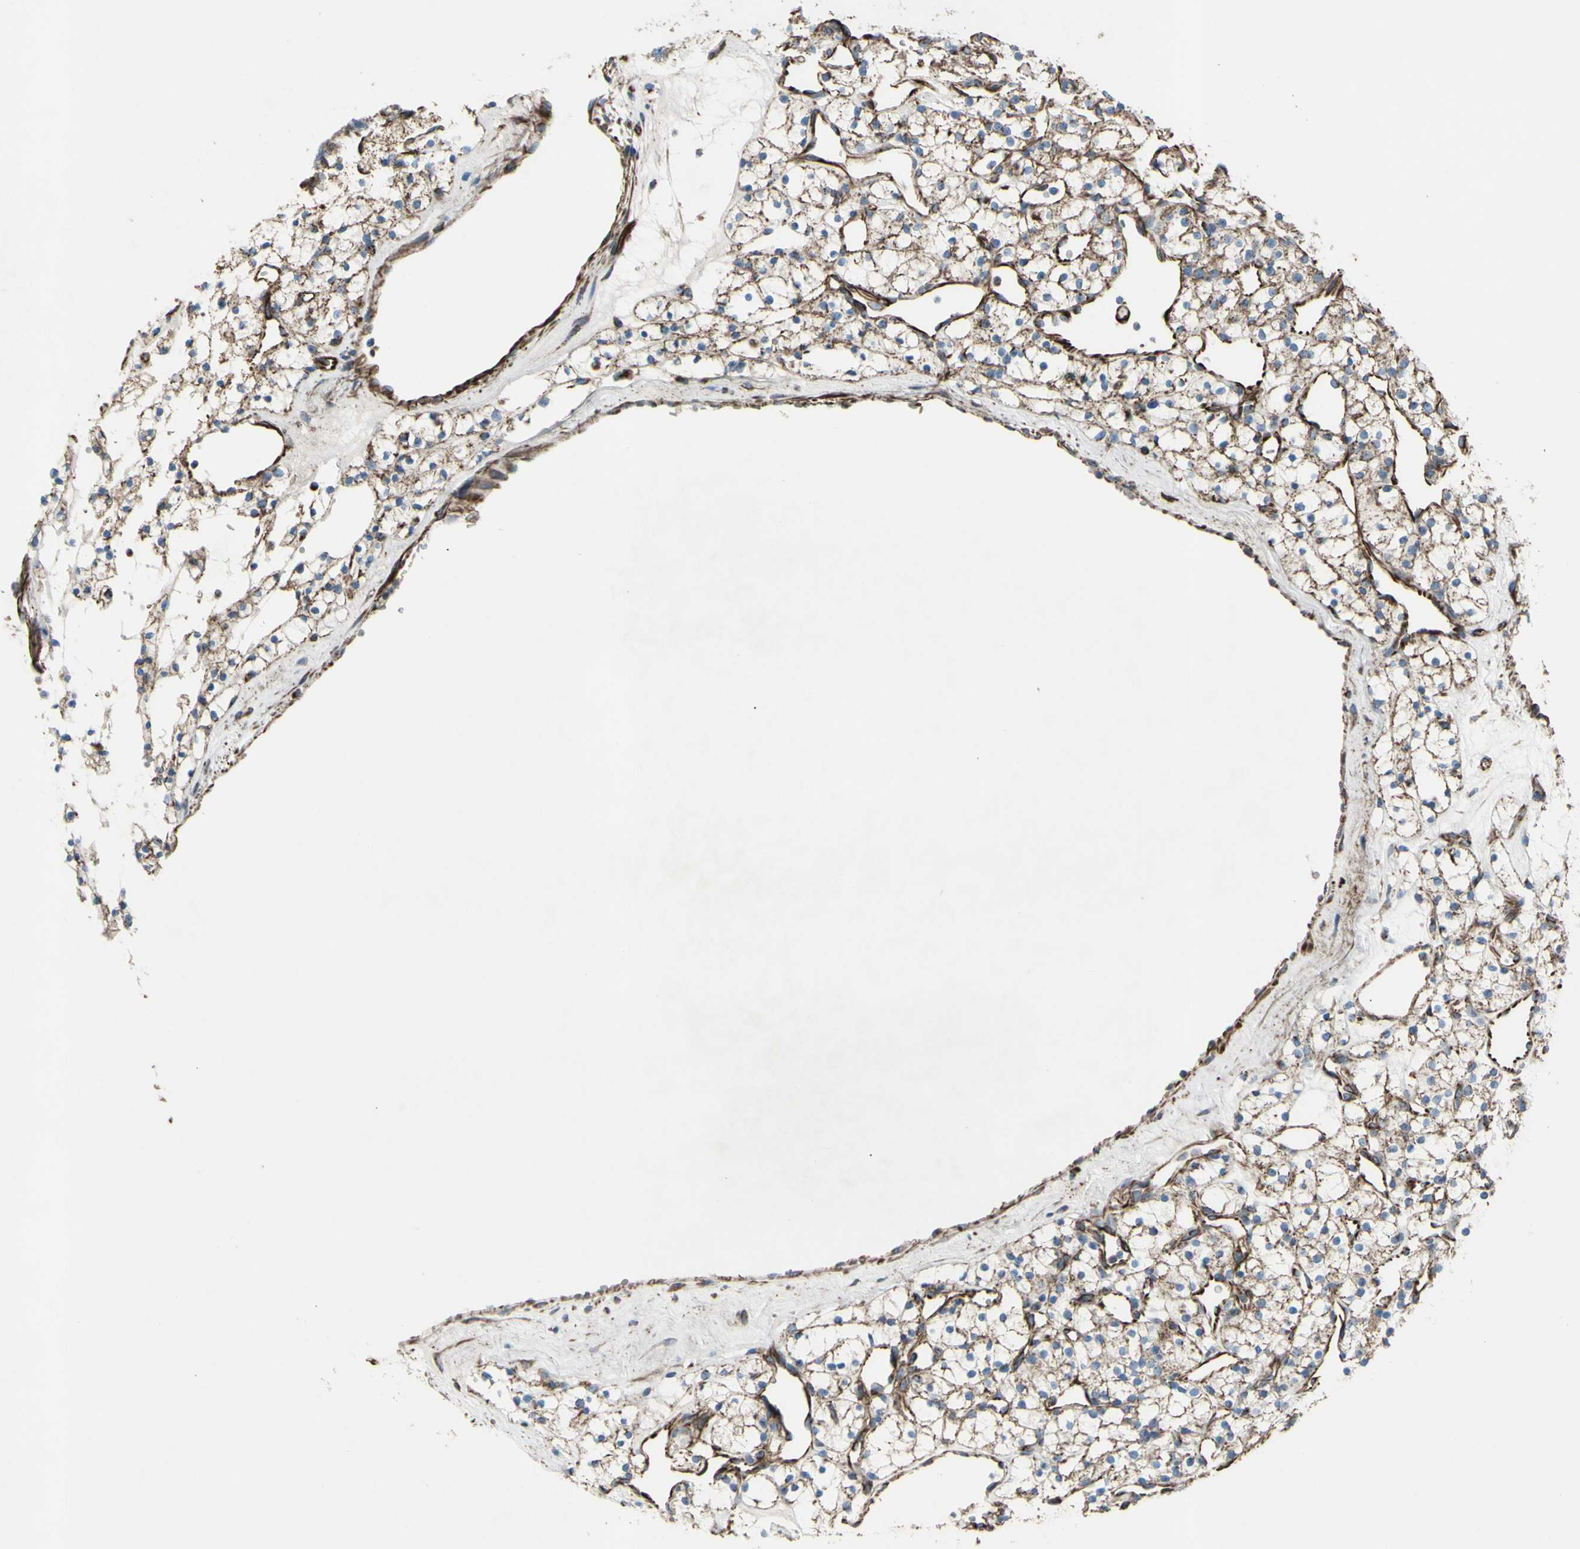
{"staining": {"intensity": "moderate", "quantity": ">75%", "location": "cytoplasmic/membranous"}, "tissue": "renal cancer", "cell_type": "Tumor cells", "image_type": "cancer", "snomed": [{"axis": "morphology", "description": "Adenocarcinoma, NOS"}, {"axis": "topography", "description": "Kidney"}], "caption": "Protein staining of adenocarcinoma (renal) tissue reveals moderate cytoplasmic/membranous staining in approximately >75% of tumor cells. The staining was performed using DAB to visualize the protein expression in brown, while the nuclei were stained in blue with hematoxylin (Magnification: 20x).", "gene": "EMC7", "patient": {"sex": "female", "age": 60}}